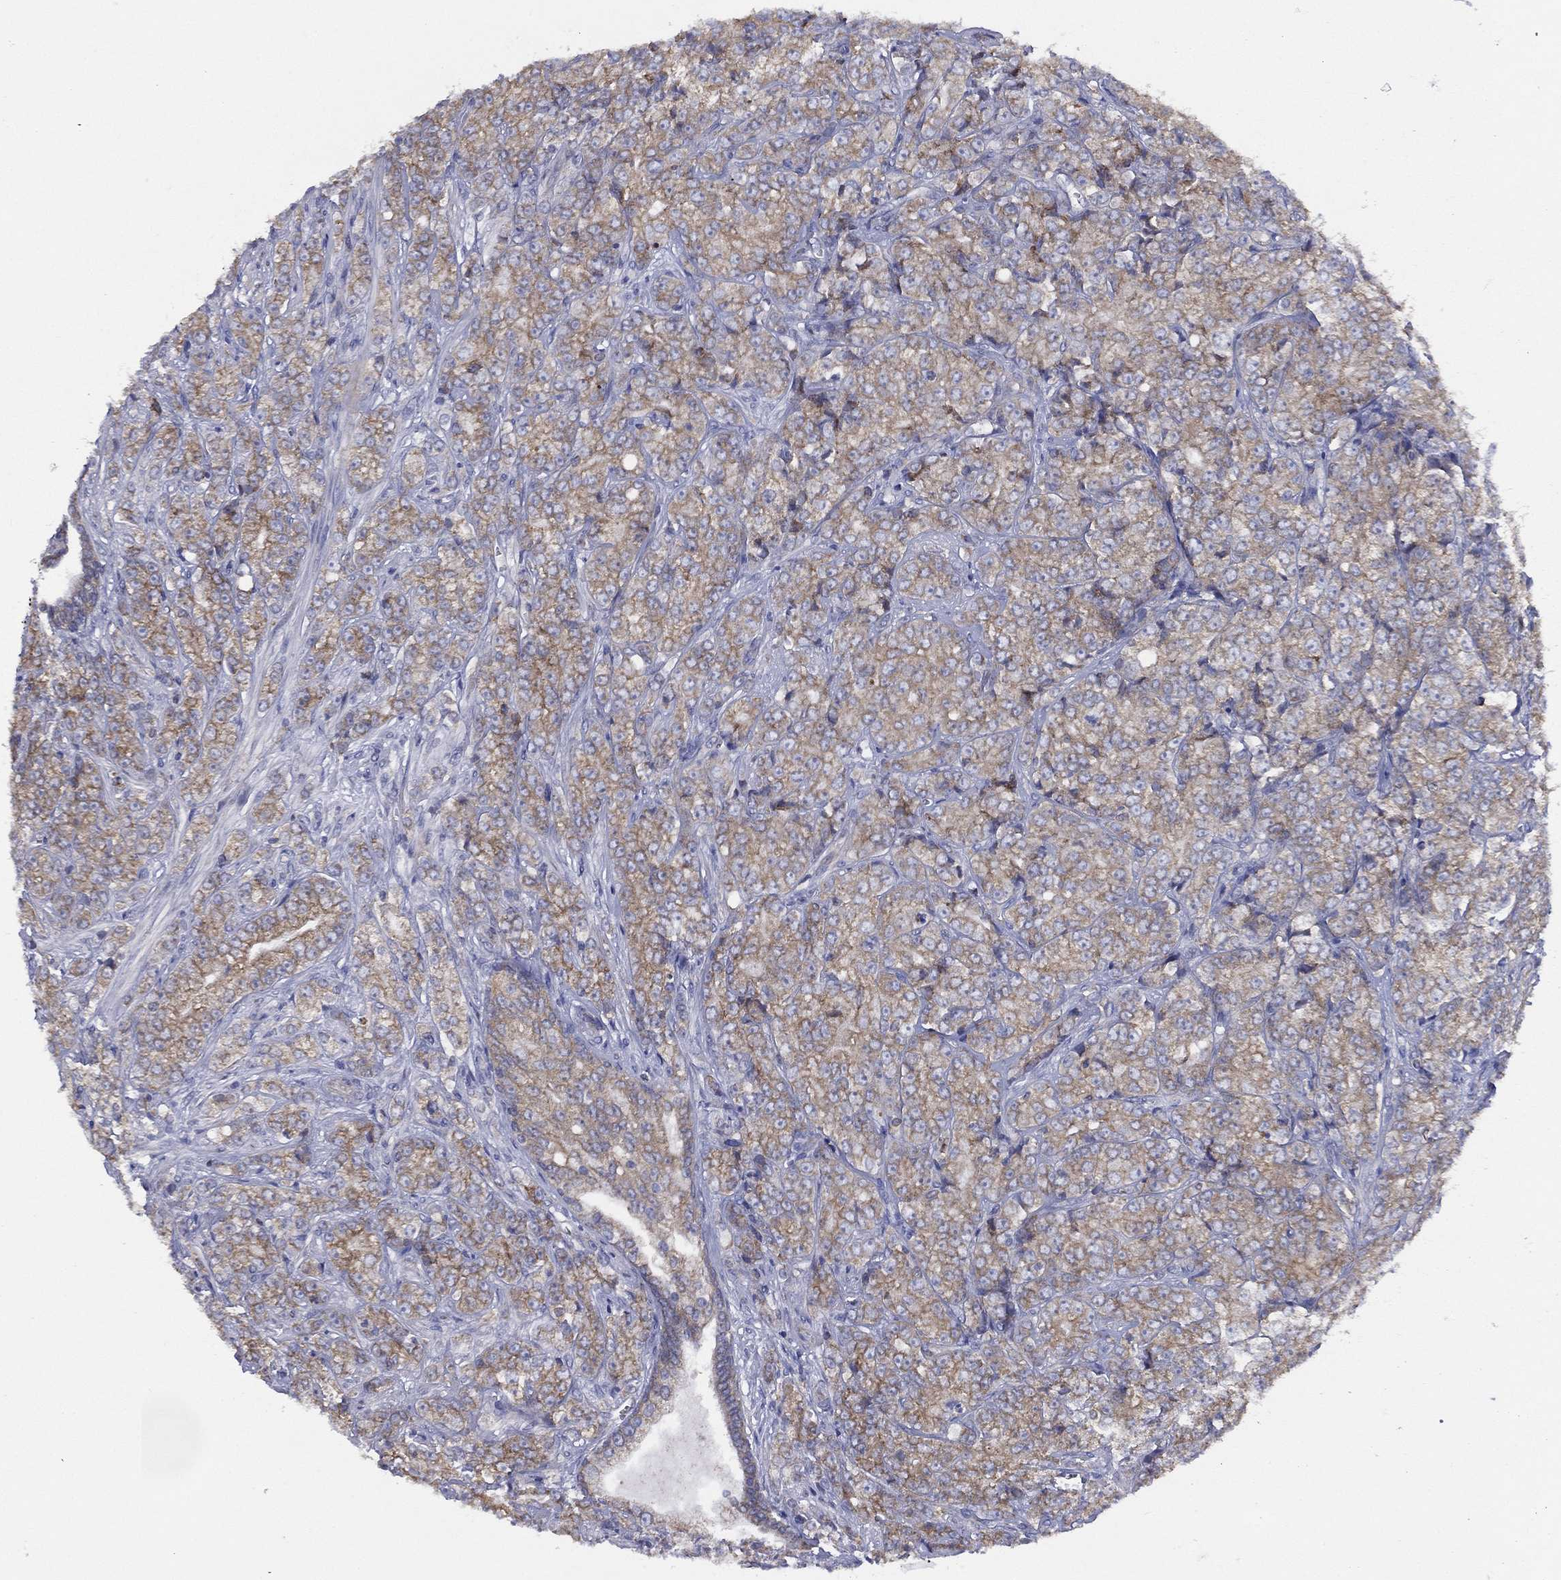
{"staining": {"intensity": "moderate", "quantity": "<25%", "location": "cytoplasmic/membranous"}, "tissue": "prostate cancer", "cell_type": "Tumor cells", "image_type": "cancer", "snomed": [{"axis": "morphology", "description": "Adenocarcinoma, NOS"}, {"axis": "topography", "description": "Prostate and seminal vesicle, NOS"}, {"axis": "topography", "description": "Prostate"}], "caption": "Brown immunohistochemical staining in prostate cancer shows moderate cytoplasmic/membranous expression in about <25% of tumor cells.", "gene": "ZNF223", "patient": {"sex": "male", "age": 68}}